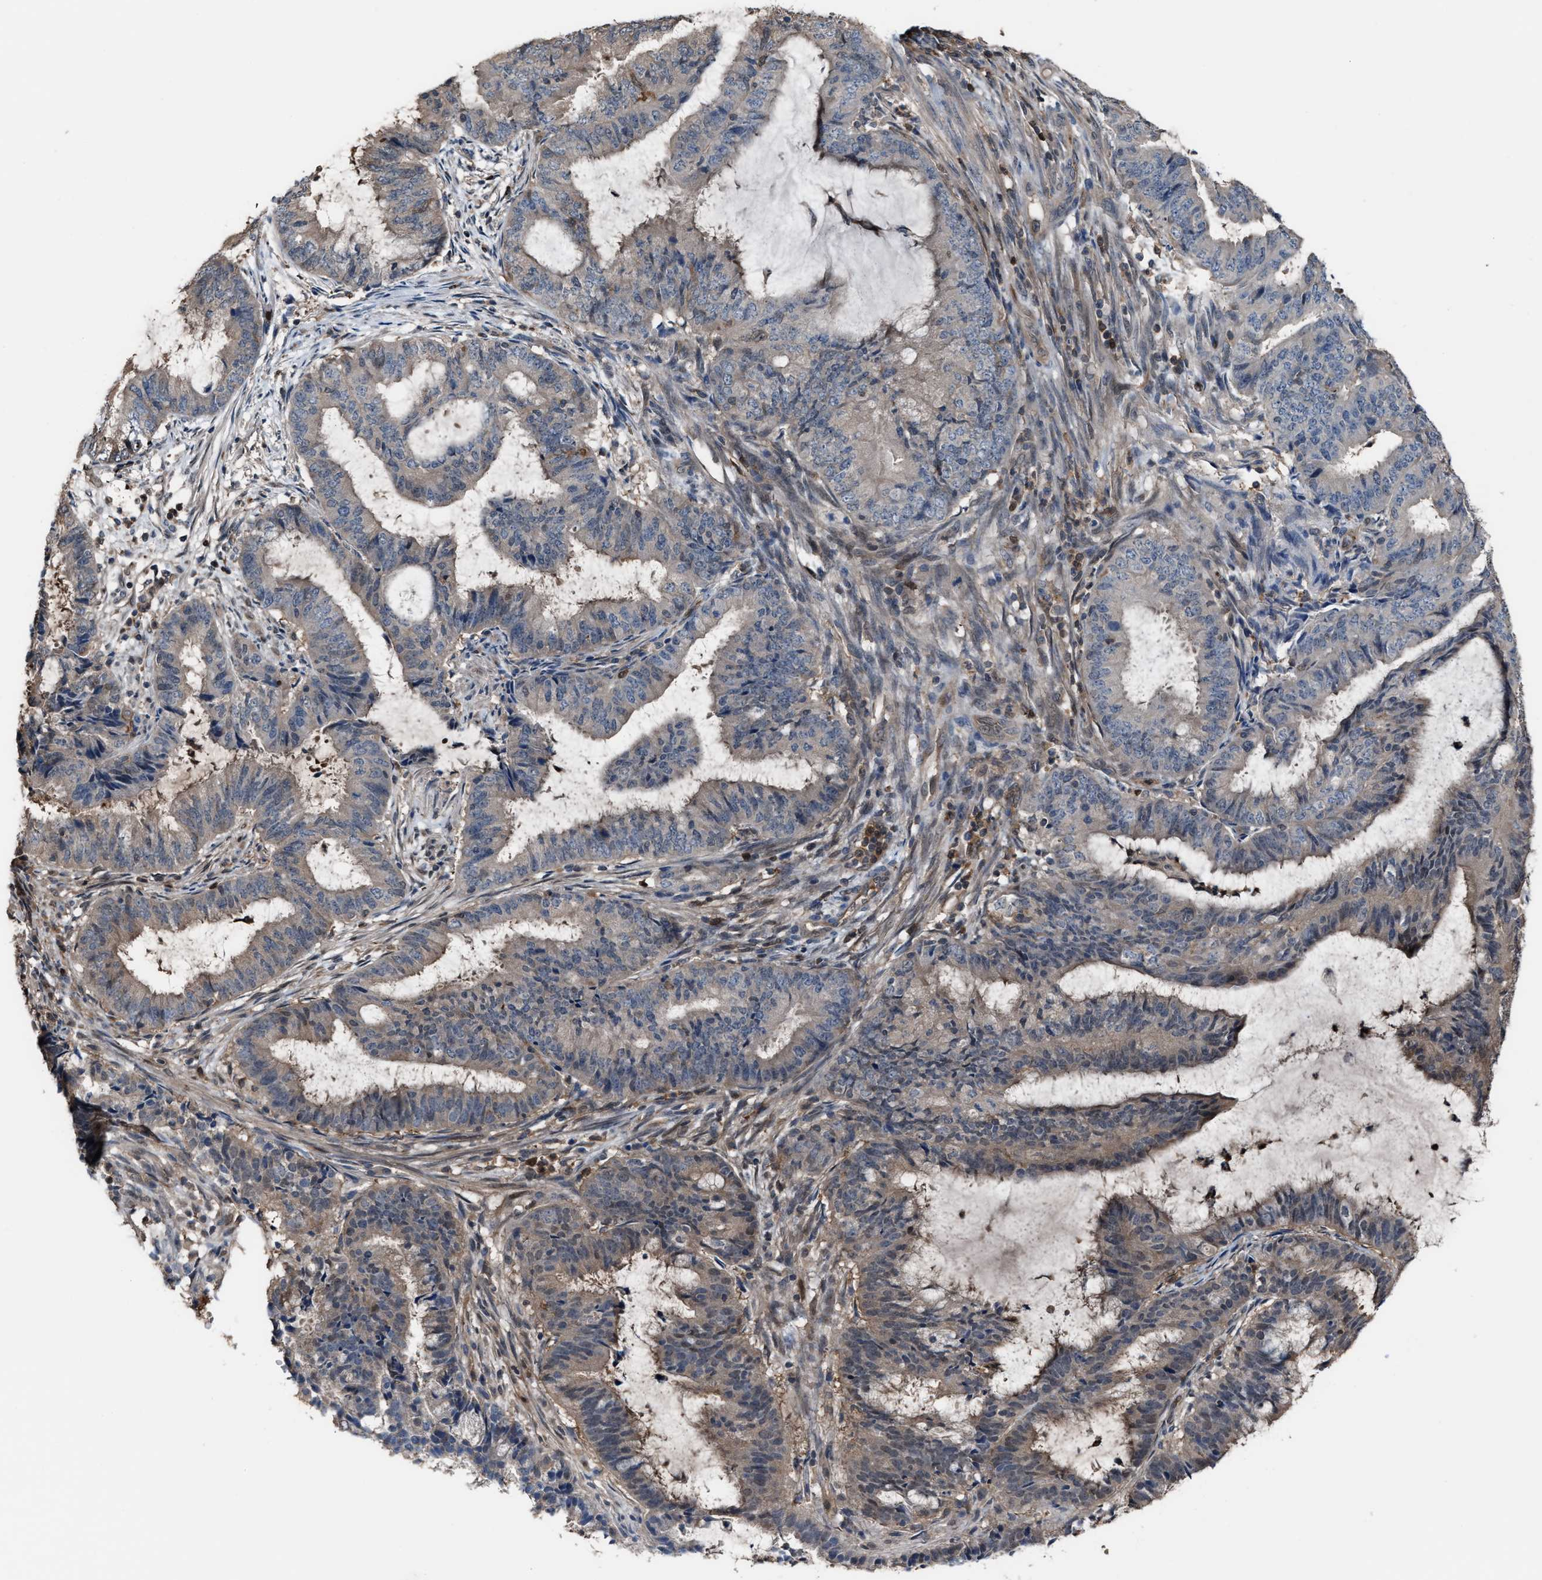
{"staining": {"intensity": "weak", "quantity": "25%-75%", "location": "cytoplasmic/membranous"}, "tissue": "endometrial cancer", "cell_type": "Tumor cells", "image_type": "cancer", "snomed": [{"axis": "morphology", "description": "Adenocarcinoma, NOS"}, {"axis": "topography", "description": "Endometrium"}], "caption": "Immunohistochemistry (IHC) of human endometrial cancer (adenocarcinoma) exhibits low levels of weak cytoplasmic/membranous positivity in approximately 25%-75% of tumor cells. (Stains: DAB (3,3'-diaminobenzidine) in brown, nuclei in blue, Microscopy: brightfield microscopy at high magnification).", "gene": "MTPN", "patient": {"sex": "female", "age": 51}}